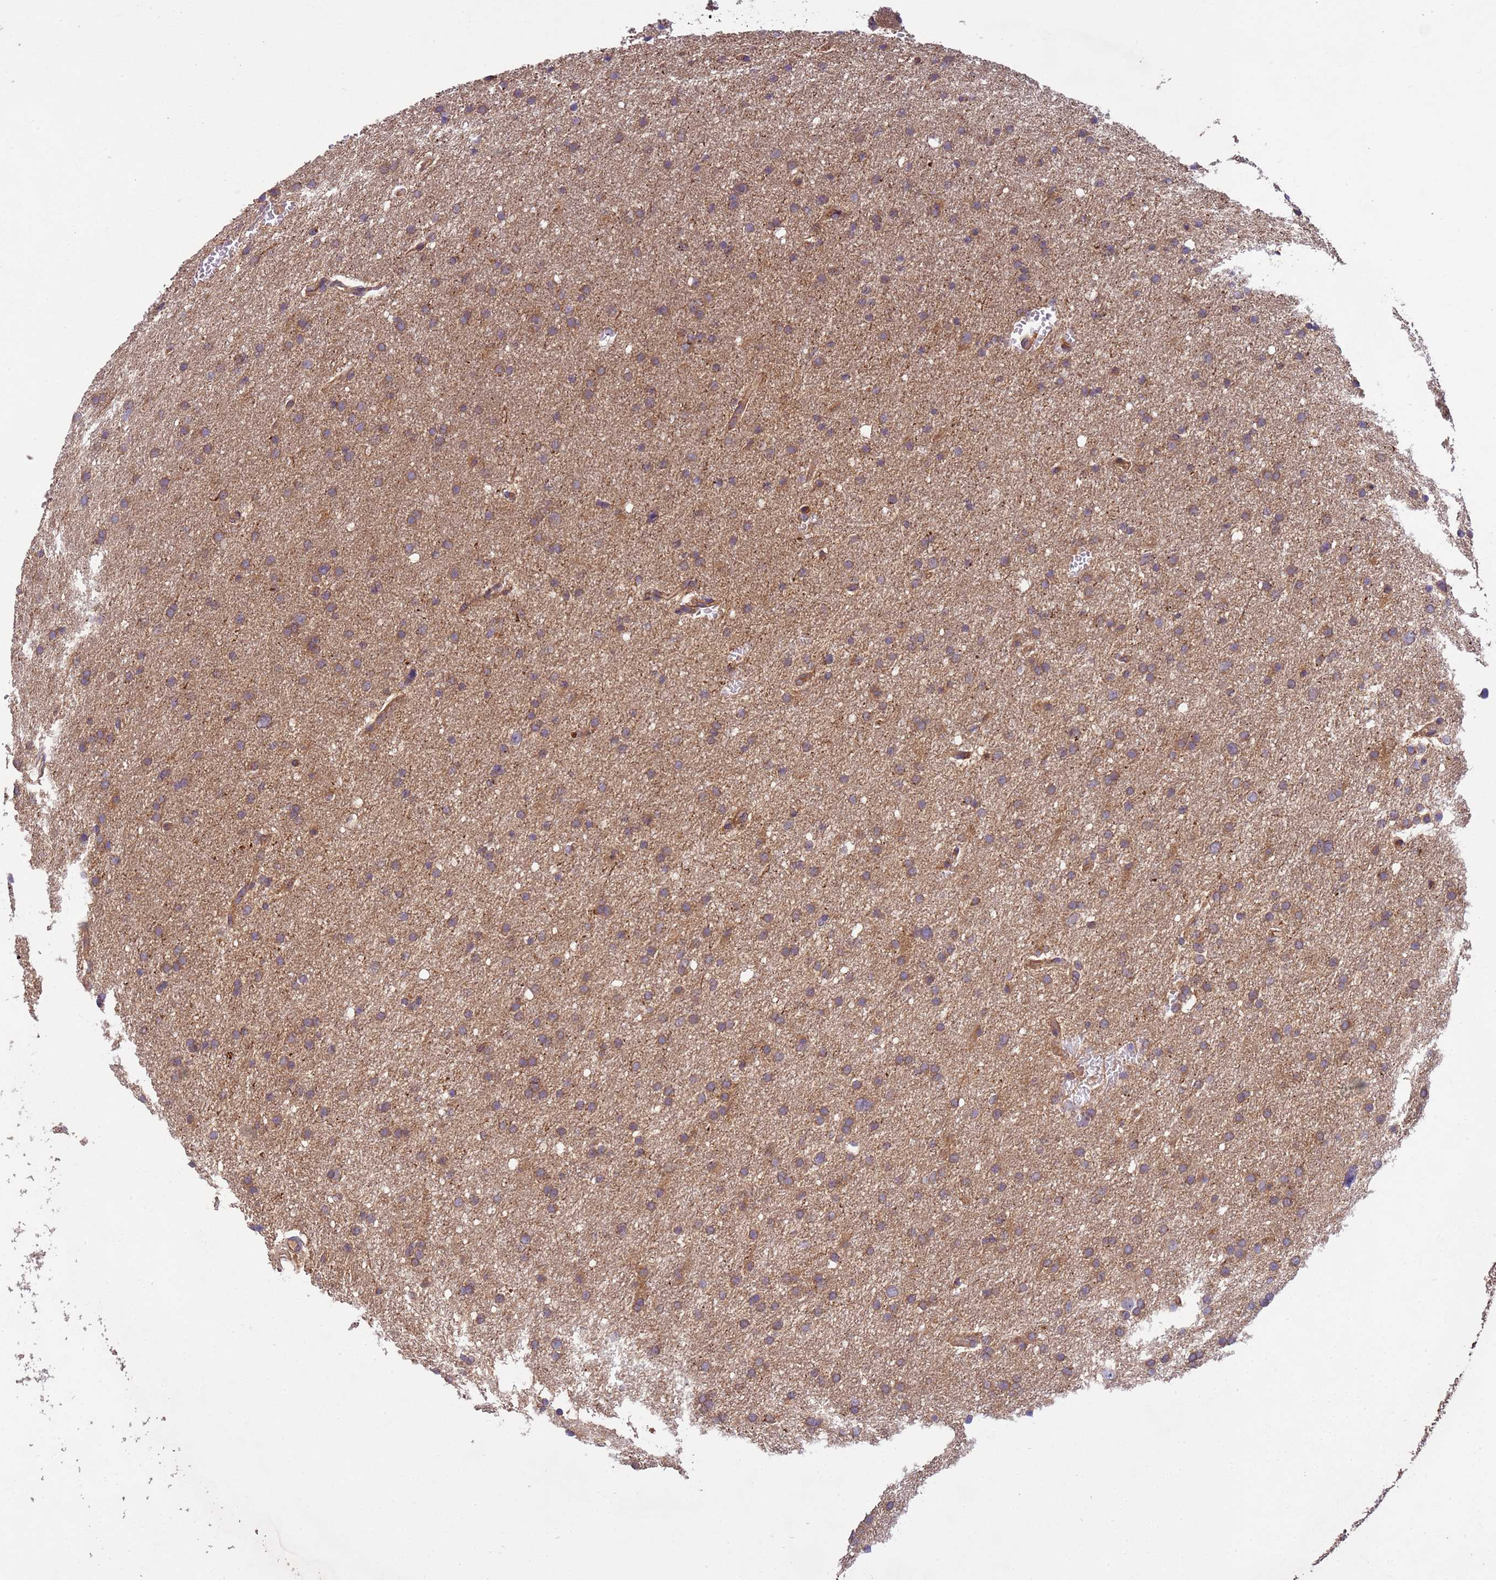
{"staining": {"intensity": "weak", "quantity": ">75%", "location": "cytoplasmic/membranous"}, "tissue": "glioma", "cell_type": "Tumor cells", "image_type": "cancer", "snomed": [{"axis": "morphology", "description": "Glioma, malignant, High grade"}, {"axis": "topography", "description": "Cerebral cortex"}], "caption": "The immunohistochemical stain shows weak cytoplasmic/membranous expression in tumor cells of glioma tissue.", "gene": "RAB10", "patient": {"sex": "female", "age": 36}}